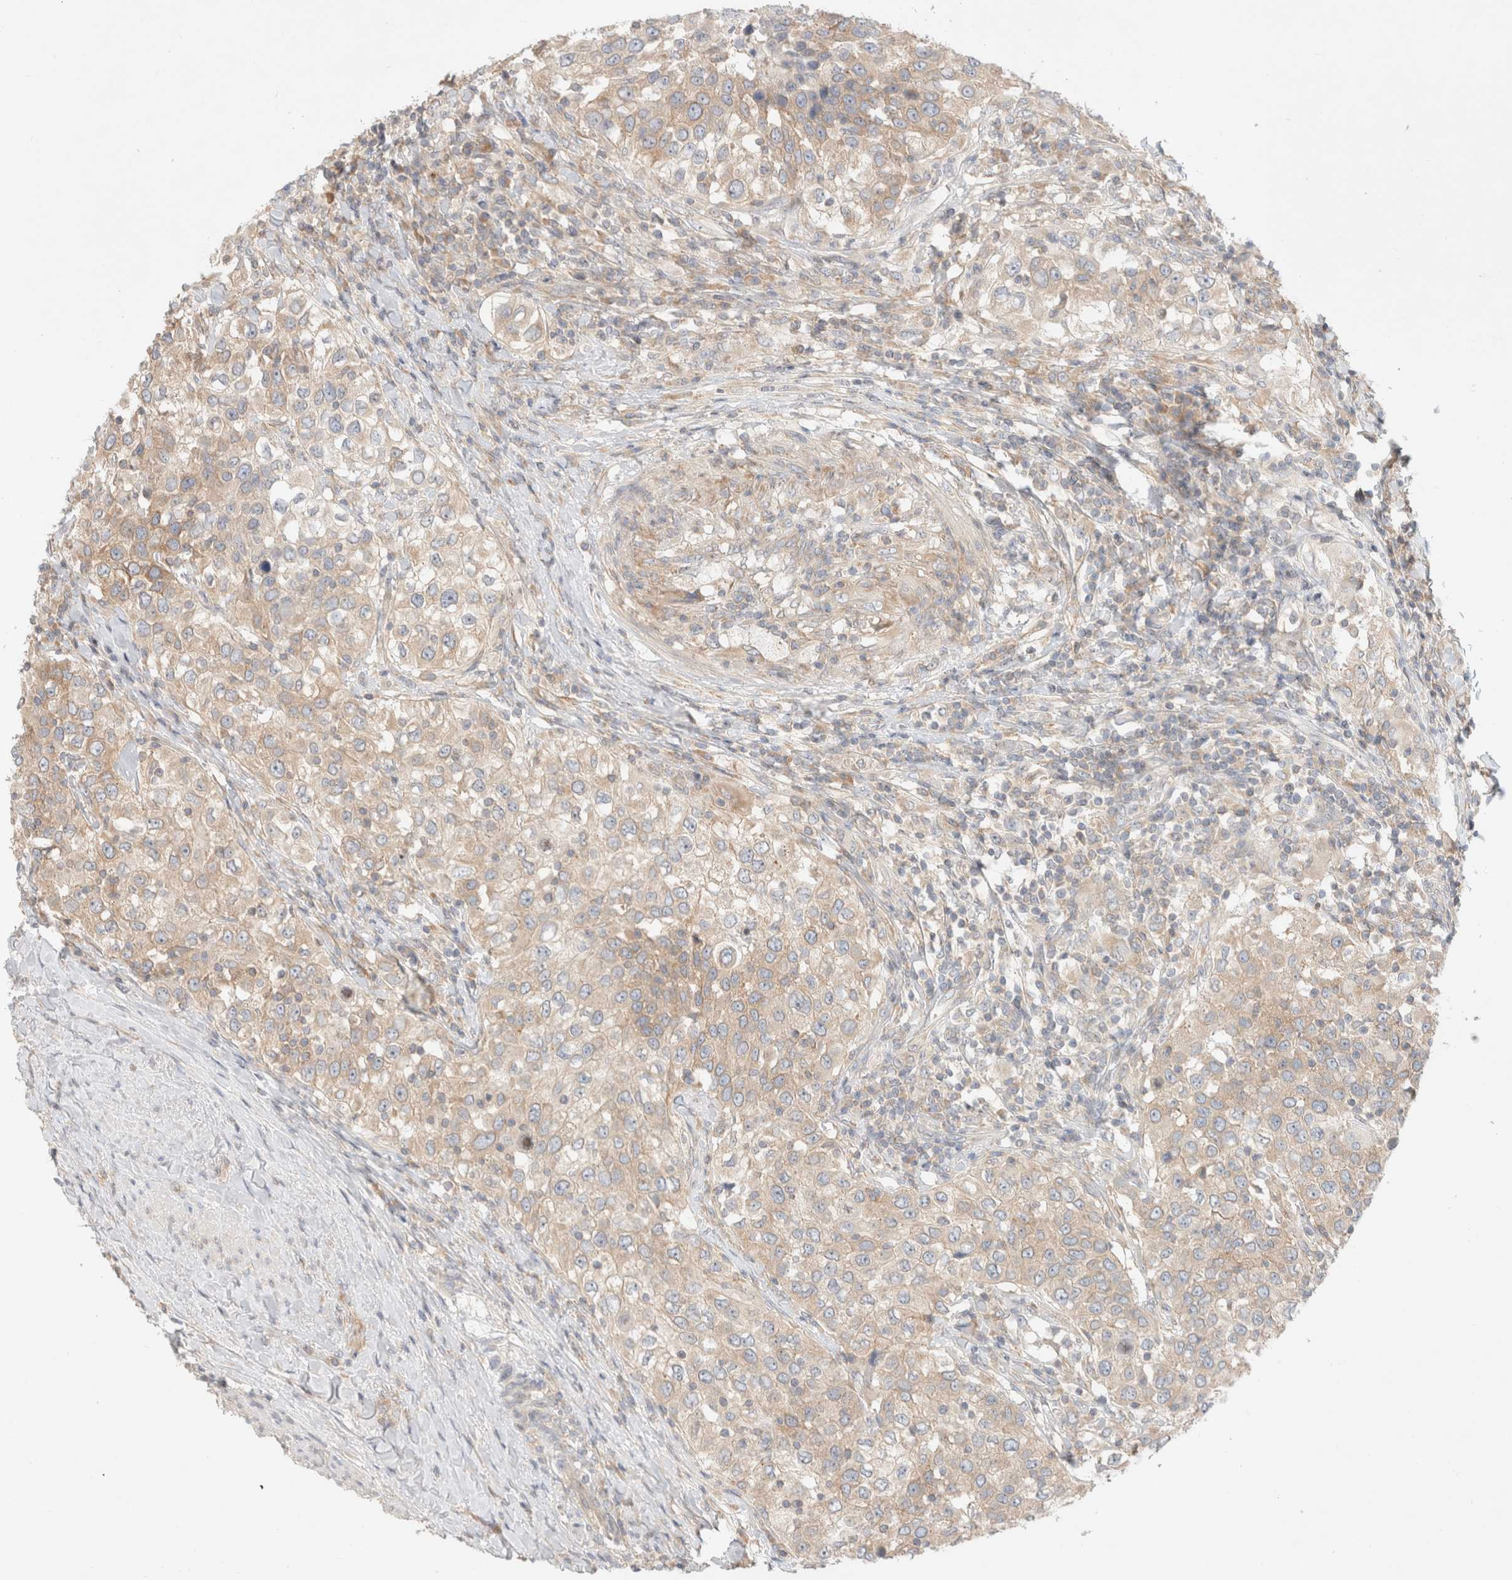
{"staining": {"intensity": "weak", "quantity": ">75%", "location": "cytoplasmic/membranous"}, "tissue": "urothelial cancer", "cell_type": "Tumor cells", "image_type": "cancer", "snomed": [{"axis": "morphology", "description": "Urothelial carcinoma, High grade"}, {"axis": "topography", "description": "Urinary bladder"}], "caption": "Urothelial cancer stained with a protein marker displays weak staining in tumor cells.", "gene": "MARK3", "patient": {"sex": "female", "age": 80}}